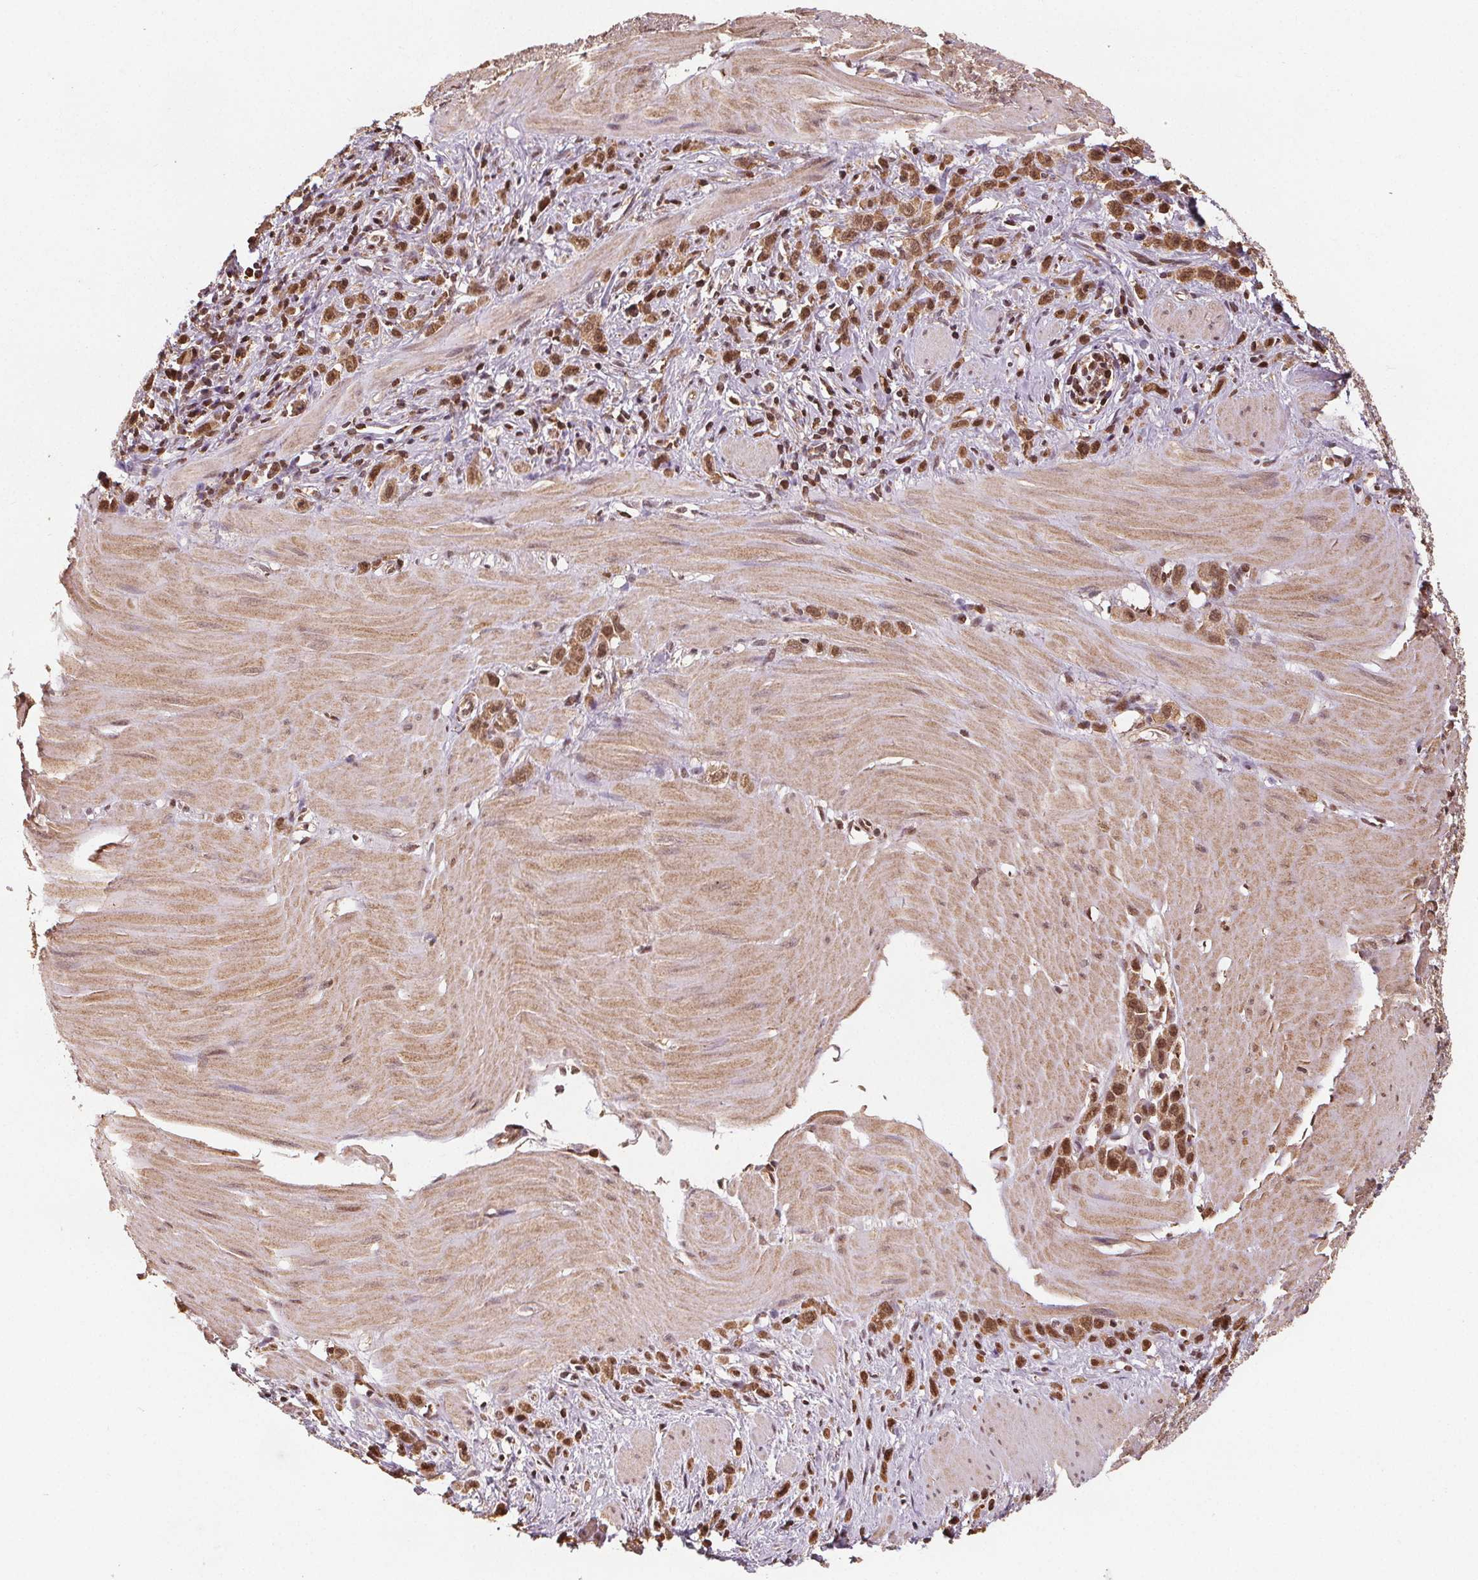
{"staining": {"intensity": "moderate", "quantity": ">75%", "location": "cytoplasmic/membranous,nuclear"}, "tissue": "stomach cancer", "cell_type": "Tumor cells", "image_type": "cancer", "snomed": [{"axis": "morphology", "description": "Adenocarcinoma, NOS"}, {"axis": "topography", "description": "Stomach"}], "caption": "A medium amount of moderate cytoplasmic/membranous and nuclear expression is appreciated in approximately >75% of tumor cells in stomach cancer tissue.", "gene": "ENO1", "patient": {"sex": "male", "age": 47}}